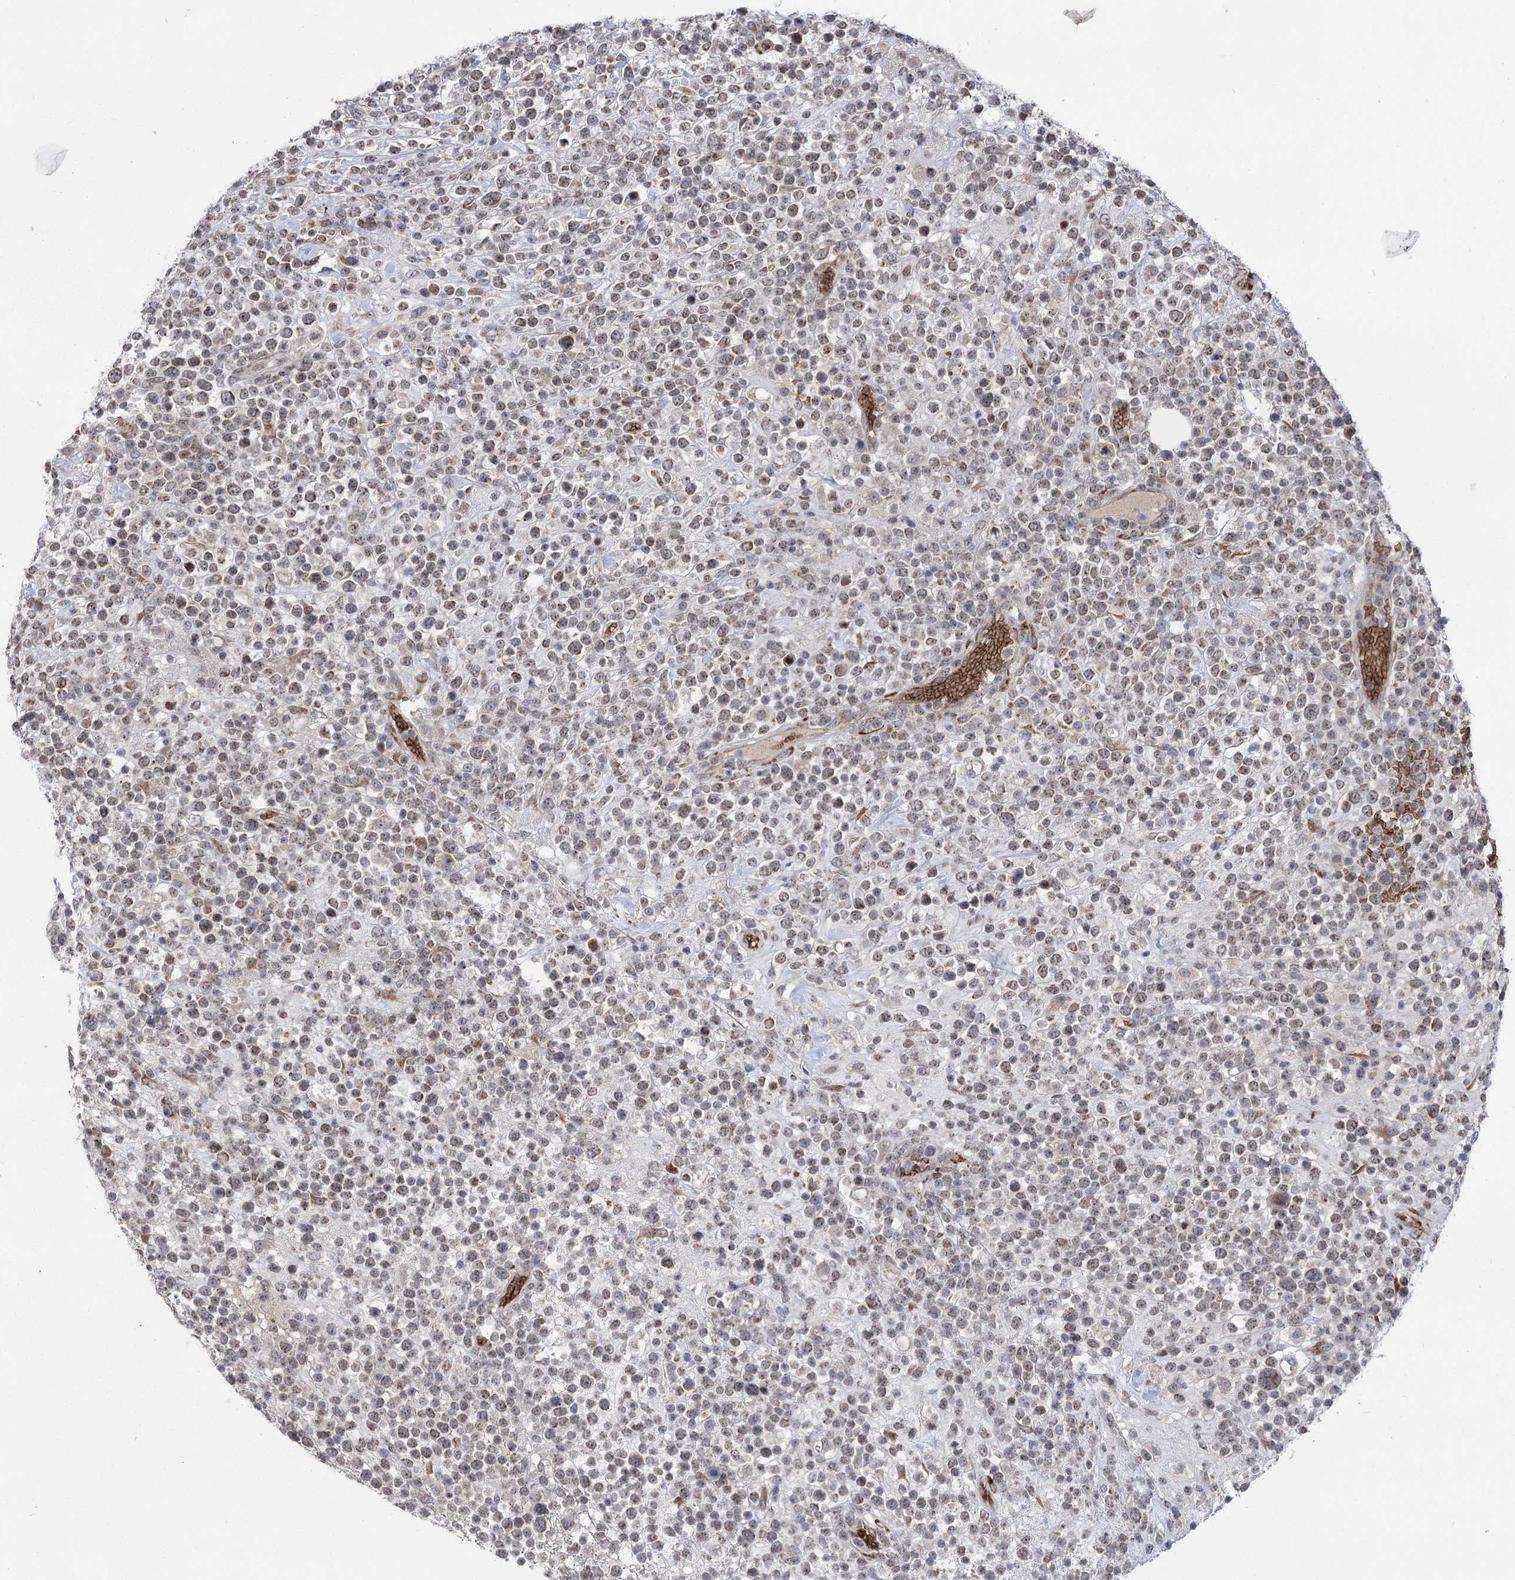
{"staining": {"intensity": "weak", "quantity": "25%-75%", "location": "cytoplasmic/membranous,nuclear"}, "tissue": "lymphoma", "cell_type": "Tumor cells", "image_type": "cancer", "snomed": [{"axis": "morphology", "description": "Malignant lymphoma, non-Hodgkin's type, High grade"}, {"axis": "topography", "description": "Colon"}], "caption": "Human lymphoma stained with a brown dye shows weak cytoplasmic/membranous and nuclear positive expression in about 25%-75% of tumor cells.", "gene": "NSMCE4A", "patient": {"sex": "female", "age": 53}}